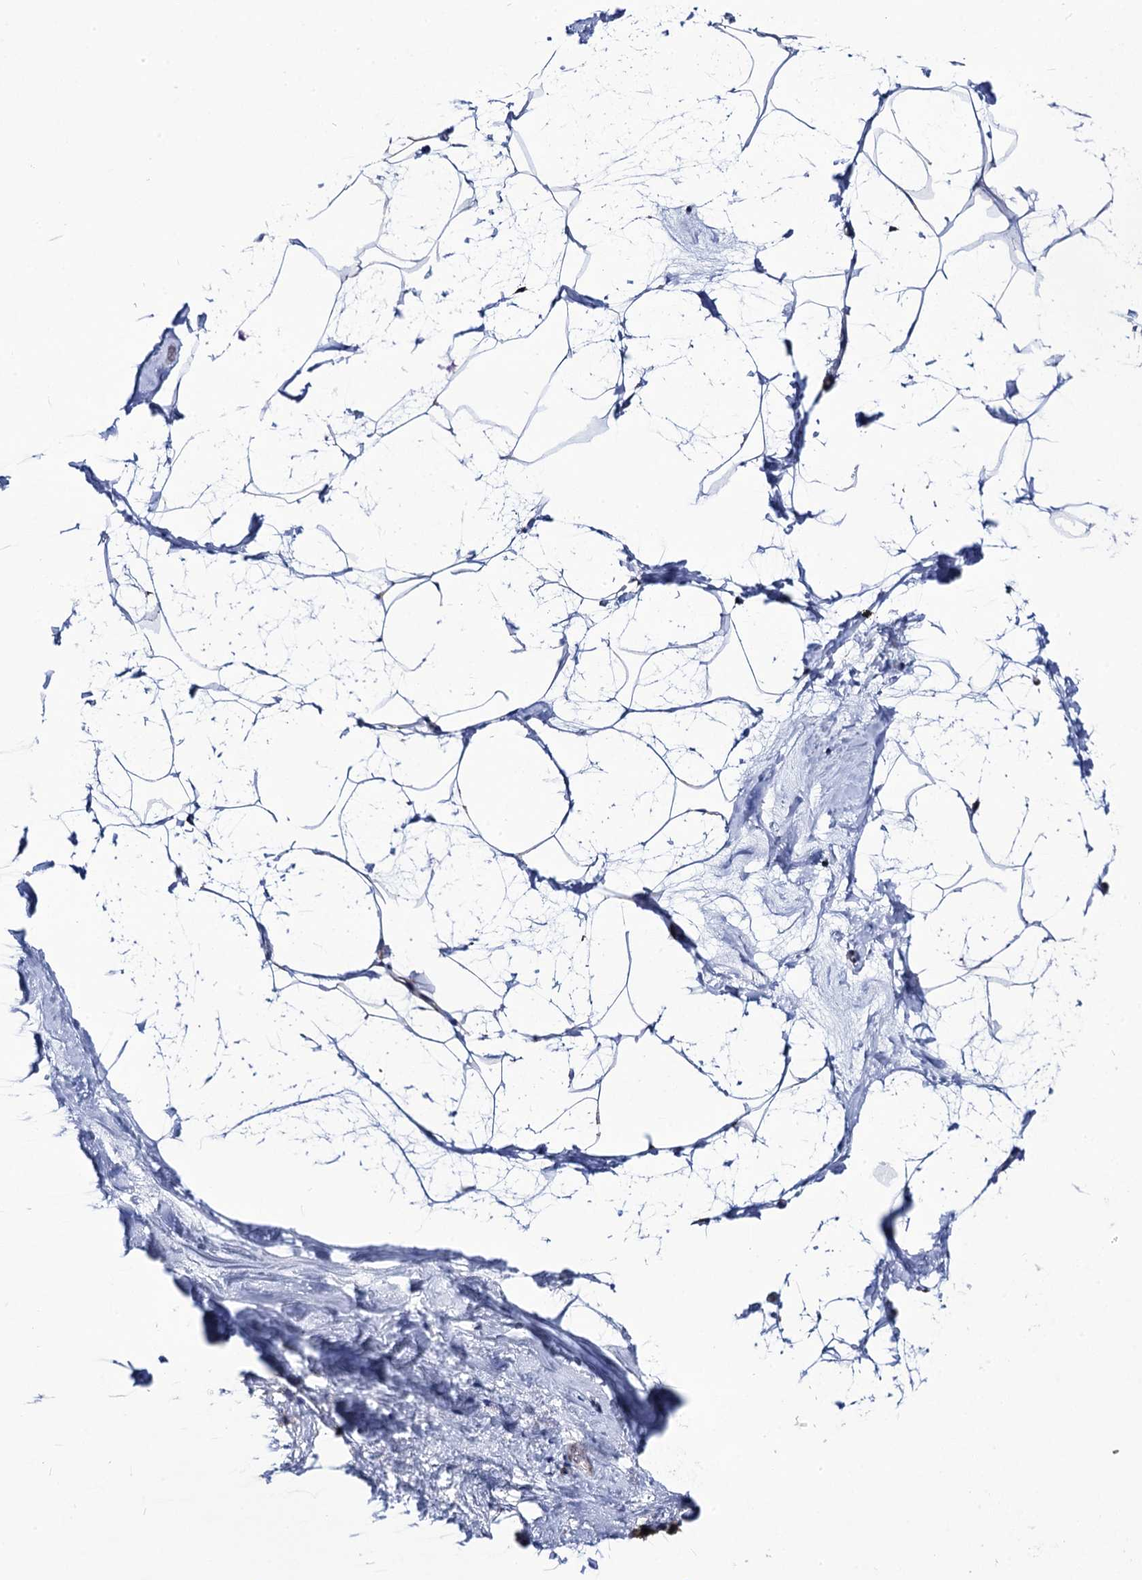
{"staining": {"intensity": "negative", "quantity": "none", "location": "none"}, "tissue": "breast", "cell_type": "Adipocytes", "image_type": "normal", "snomed": [{"axis": "morphology", "description": "Normal tissue, NOS"}, {"axis": "topography", "description": "Breast"}], "caption": "Immunohistochemistry (IHC) of normal breast displays no staining in adipocytes. (DAB immunohistochemistry visualized using brightfield microscopy, high magnification).", "gene": "DYDC1", "patient": {"sex": "female", "age": 62}}